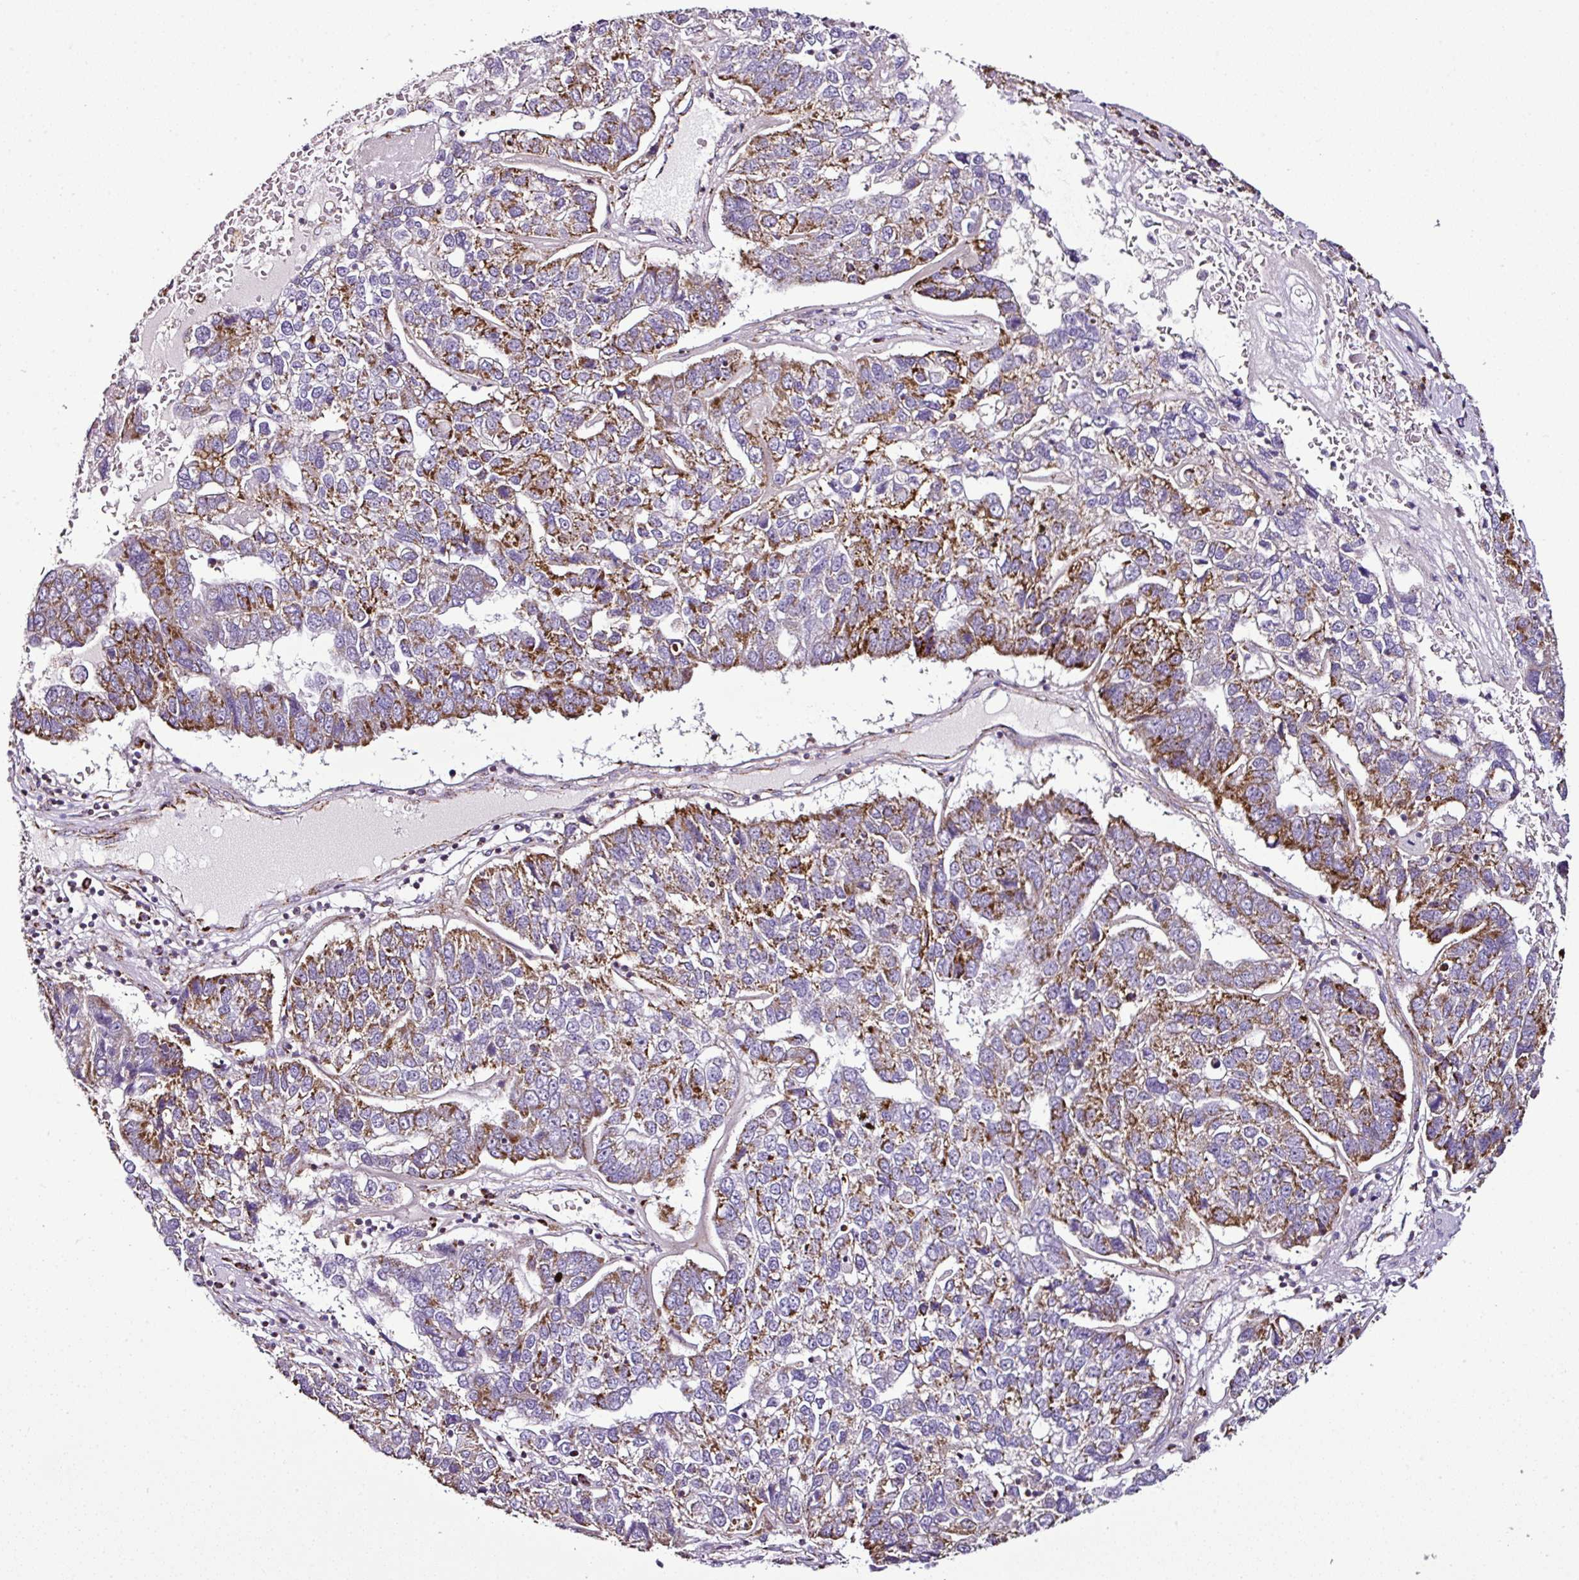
{"staining": {"intensity": "strong", "quantity": "25%-75%", "location": "cytoplasmic/membranous"}, "tissue": "pancreatic cancer", "cell_type": "Tumor cells", "image_type": "cancer", "snomed": [{"axis": "morphology", "description": "Adenocarcinoma, NOS"}, {"axis": "topography", "description": "Pancreas"}], "caption": "There is high levels of strong cytoplasmic/membranous staining in tumor cells of pancreatic cancer, as demonstrated by immunohistochemical staining (brown color).", "gene": "DPAGT1", "patient": {"sex": "female", "age": 61}}